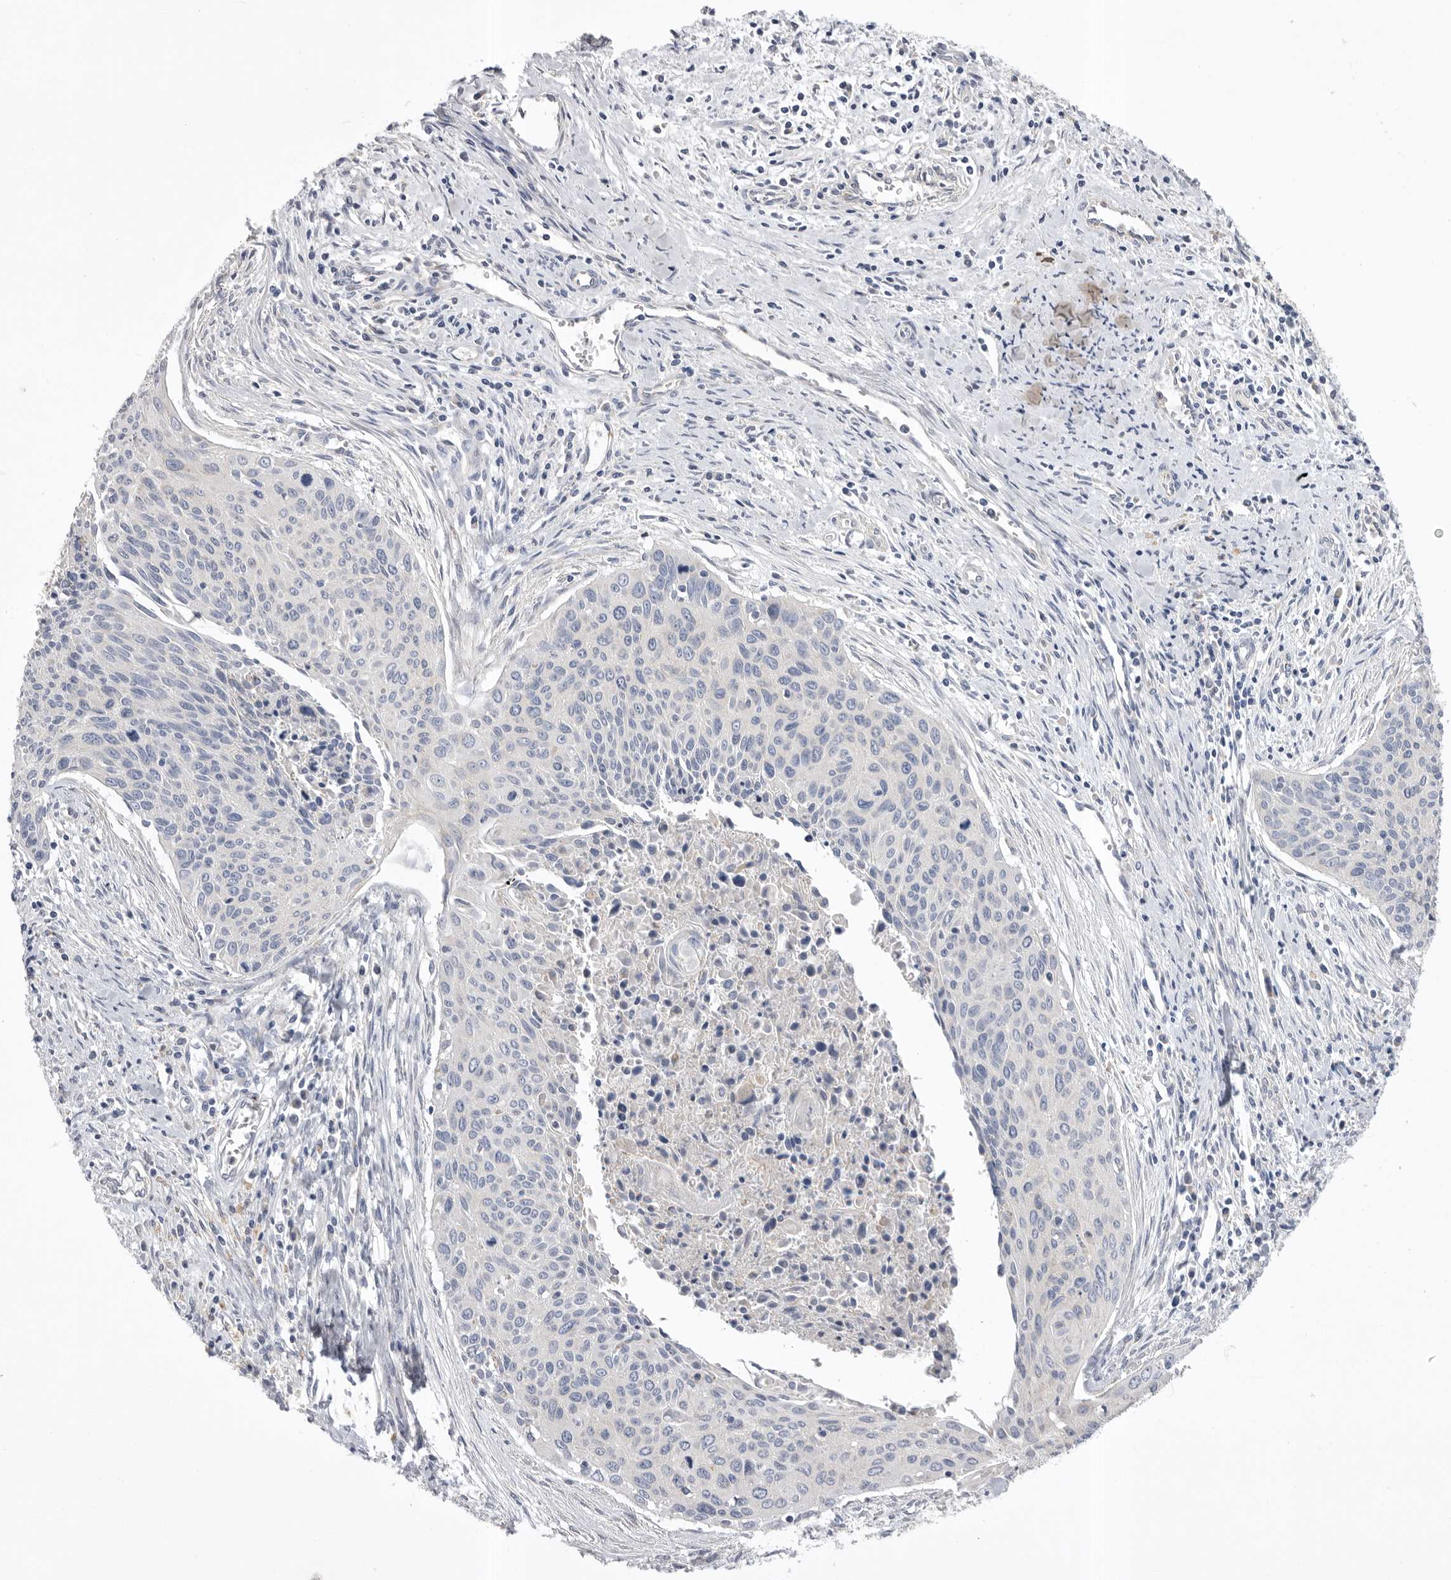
{"staining": {"intensity": "negative", "quantity": "none", "location": "none"}, "tissue": "cervical cancer", "cell_type": "Tumor cells", "image_type": "cancer", "snomed": [{"axis": "morphology", "description": "Squamous cell carcinoma, NOS"}, {"axis": "topography", "description": "Cervix"}], "caption": "Protein analysis of cervical cancer demonstrates no significant staining in tumor cells.", "gene": "CCDC126", "patient": {"sex": "female", "age": 55}}